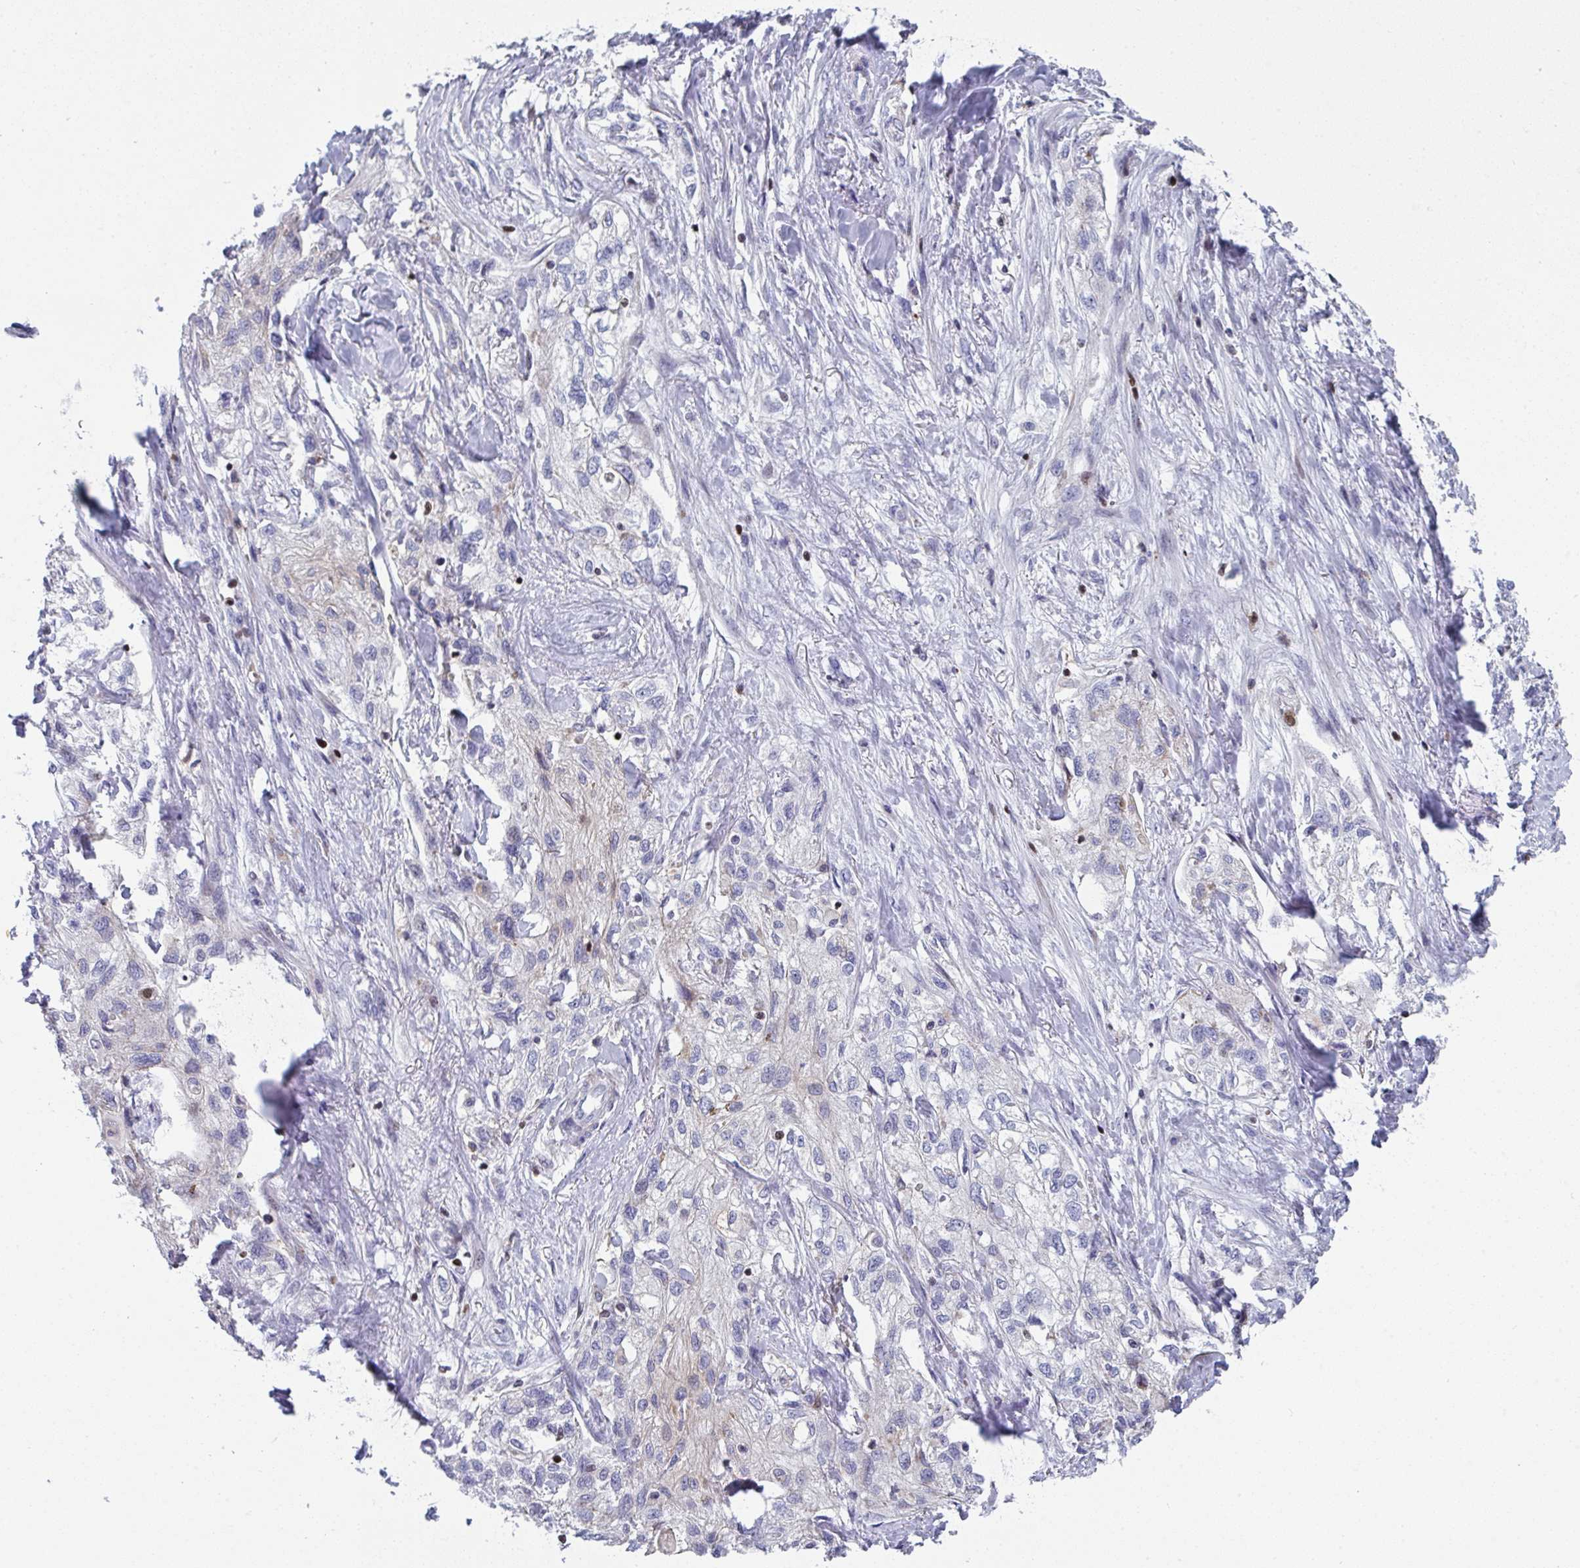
{"staining": {"intensity": "negative", "quantity": "none", "location": "none"}, "tissue": "skin cancer", "cell_type": "Tumor cells", "image_type": "cancer", "snomed": [{"axis": "morphology", "description": "Squamous cell carcinoma, NOS"}, {"axis": "topography", "description": "Skin"}, {"axis": "topography", "description": "Vulva"}], "caption": "There is no significant positivity in tumor cells of squamous cell carcinoma (skin).", "gene": "AOC2", "patient": {"sex": "female", "age": 86}}